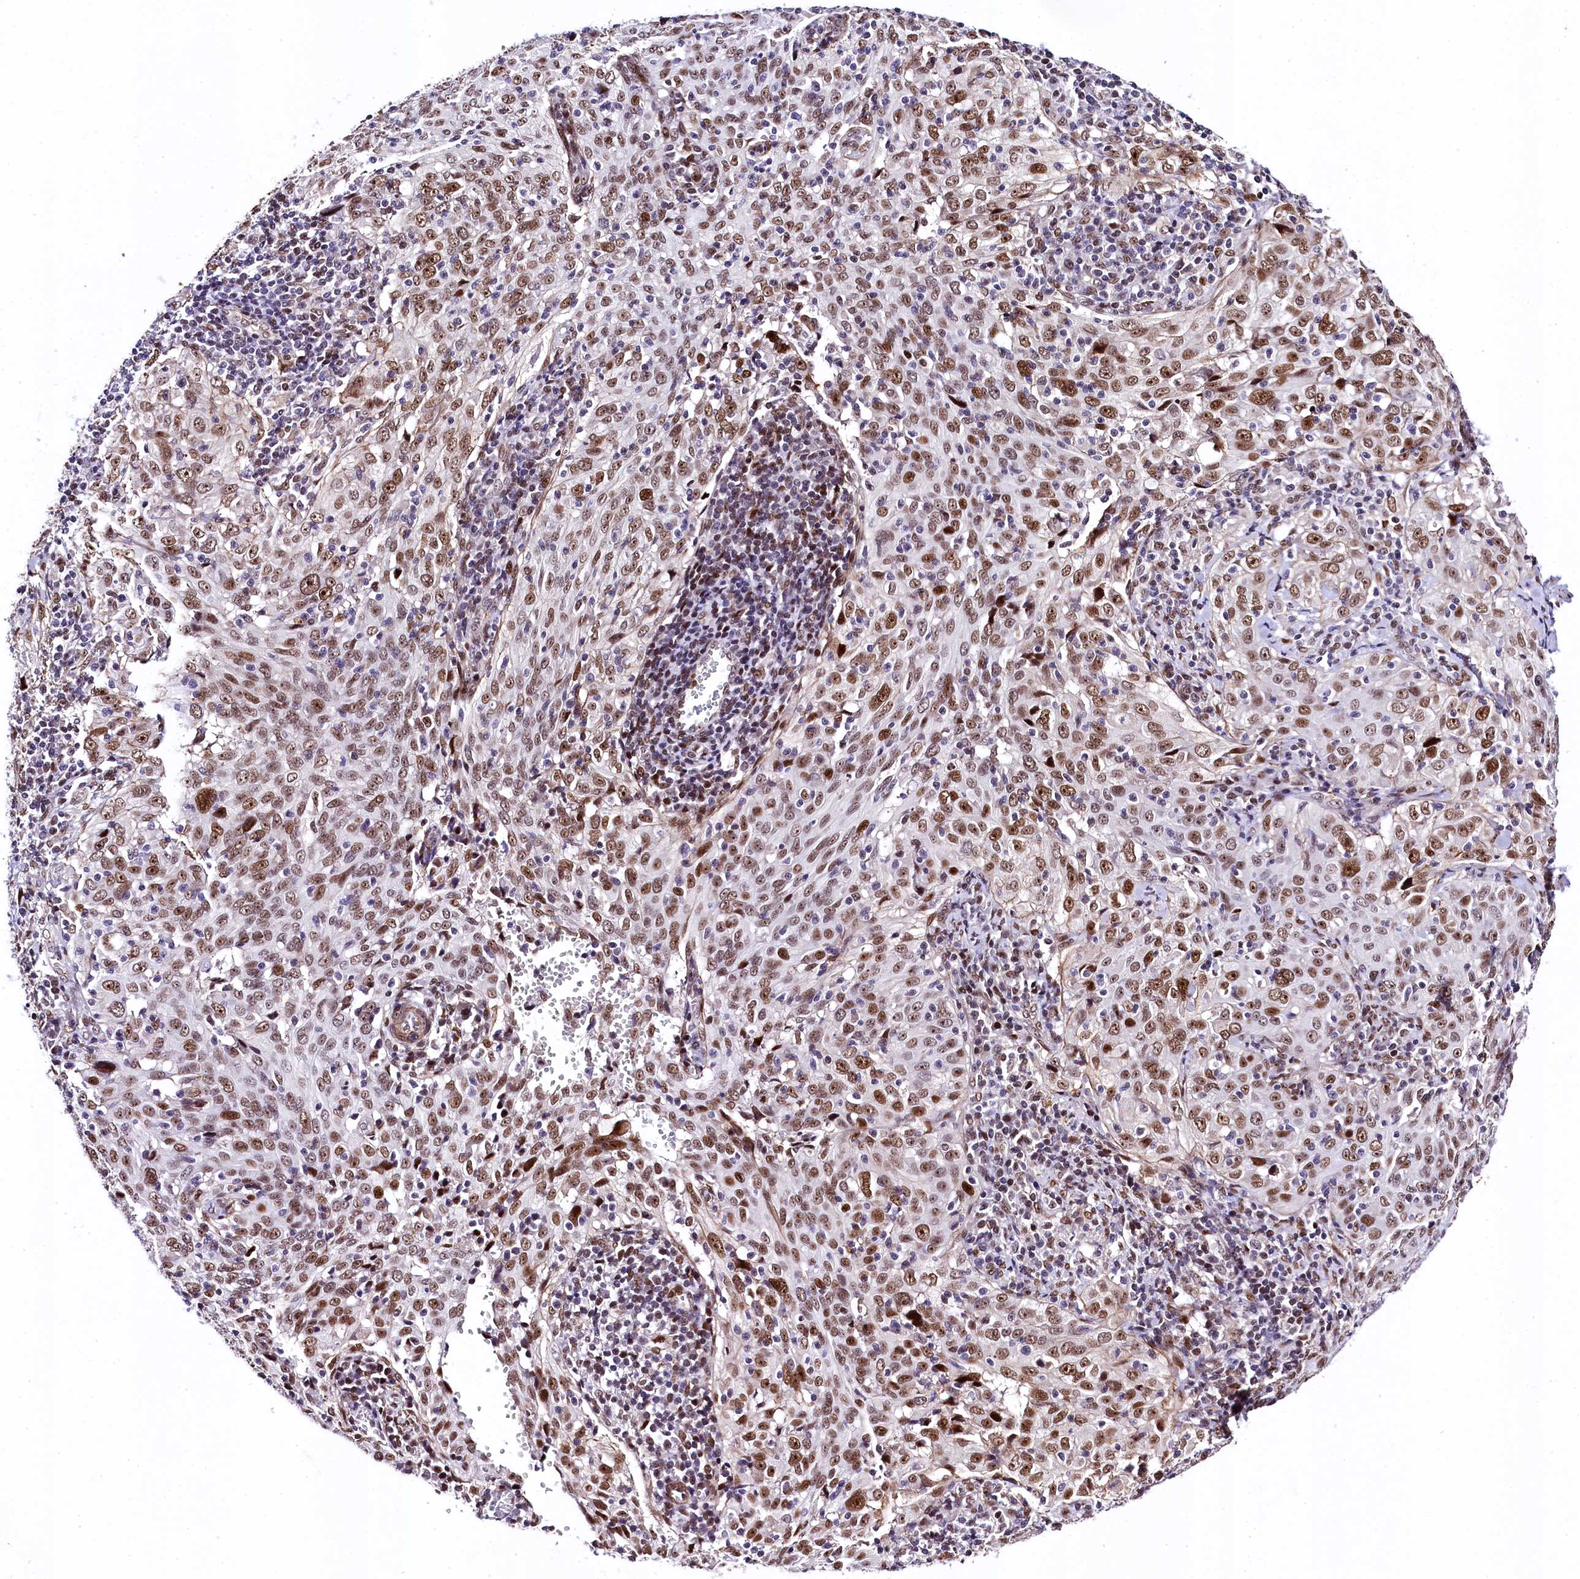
{"staining": {"intensity": "moderate", "quantity": ">75%", "location": "nuclear"}, "tissue": "cervical cancer", "cell_type": "Tumor cells", "image_type": "cancer", "snomed": [{"axis": "morphology", "description": "Normal tissue, NOS"}, {"axis": "morphology", "description": "Squamous cell carcinoma, NOS"}, {"axis": "topography", "description": "Cervix"}], "caption": "IHC image of cervical cancer (squamous cell carcinoma) stained for a protein (brown), which displays medium levels of moderate nuclear positivity in about >75% of tumor cells.", "gene": "SAMD10", "patient": {"sex": "female", "age": 31}}